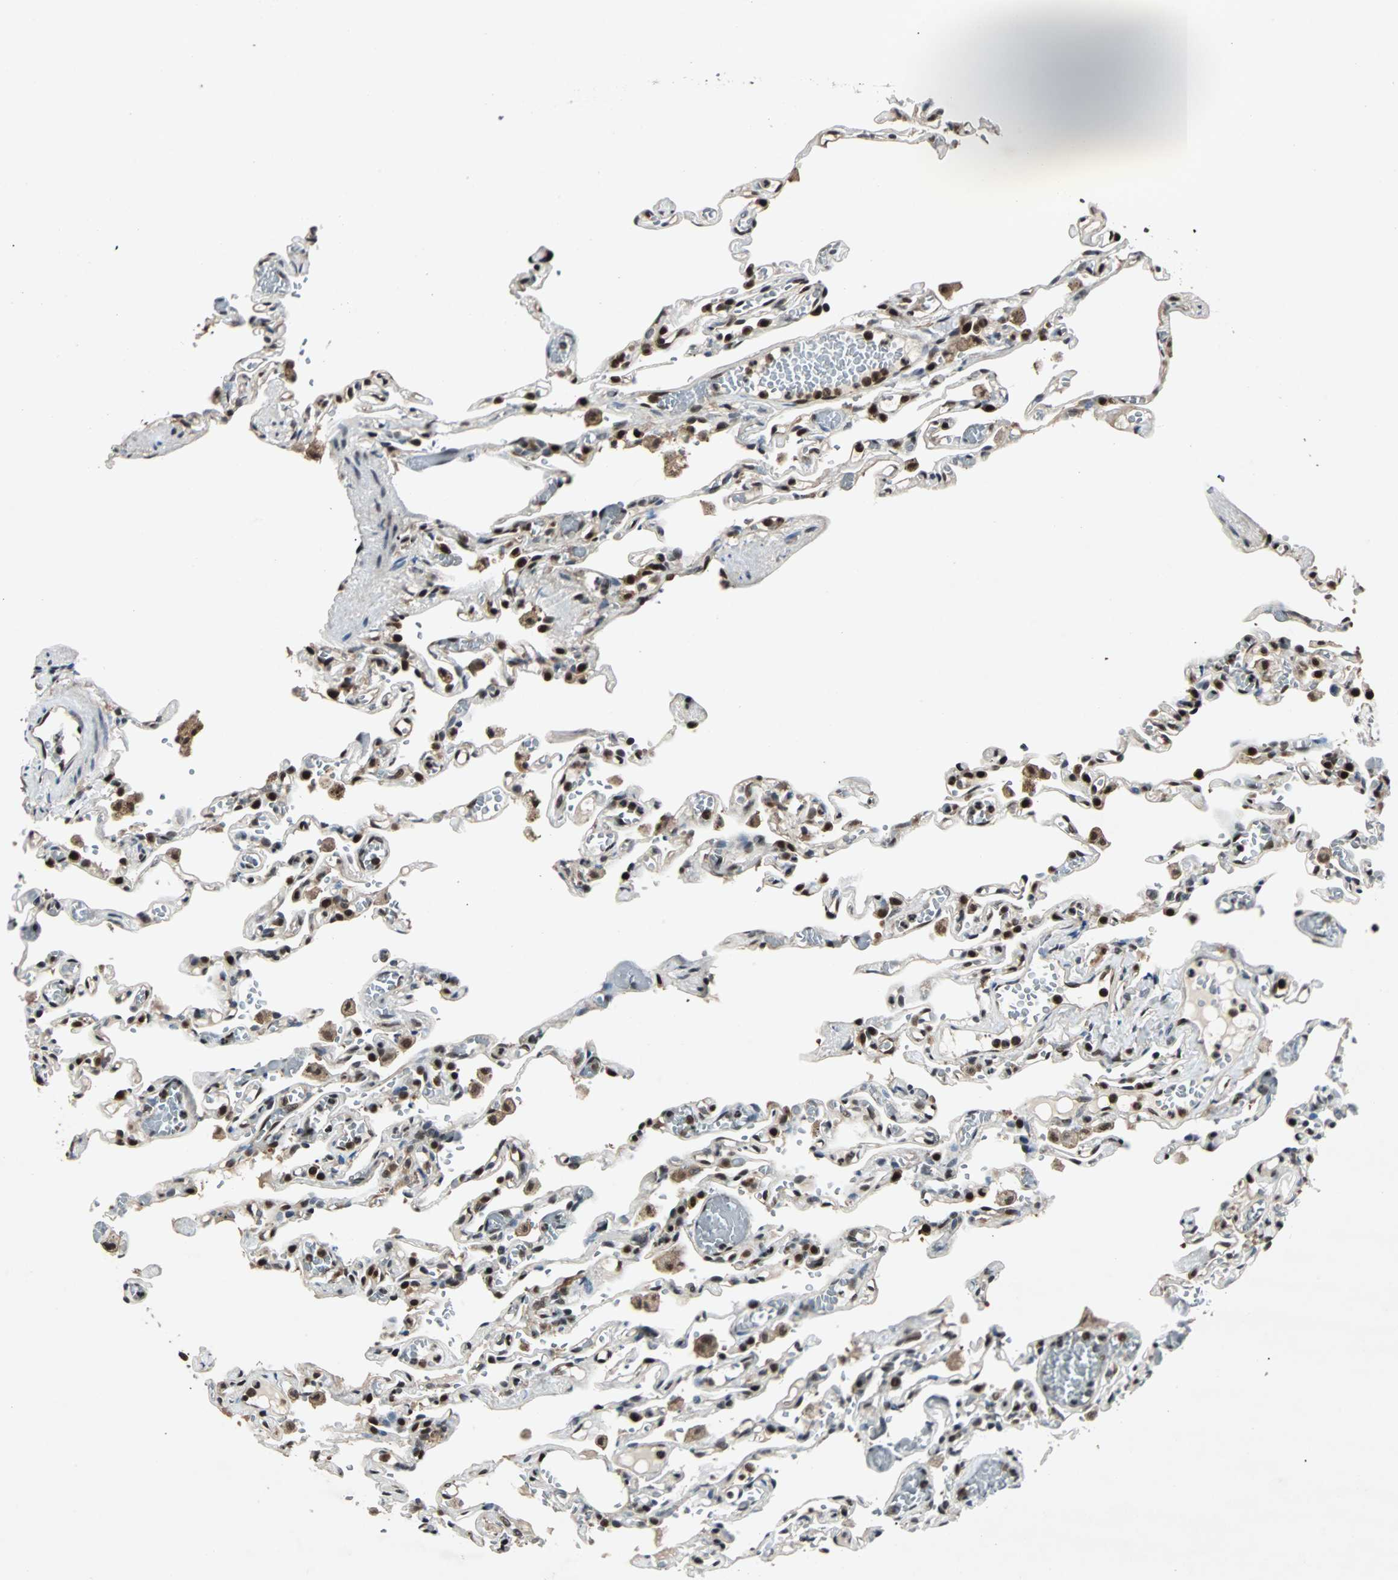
{"staining": {"intensity": "strong", "quantity": ">75%", "location": "nuclear"}, "tissue": "lung", "cell_type": "Alveolar cells", "image_type": "normal", "snomed": [{"axis": "morphology", "description": "Normal tissue, NOS"}, {"axis": "topography", "description": "Lung"}], "caption": "Immunohistochemistry (IHC) of benign lung shows high levels of strong nuclear staining in approximately >75% of alveolar cells.", "gene": "ACLY", "patient": {"sex": "male", "age": 21}}